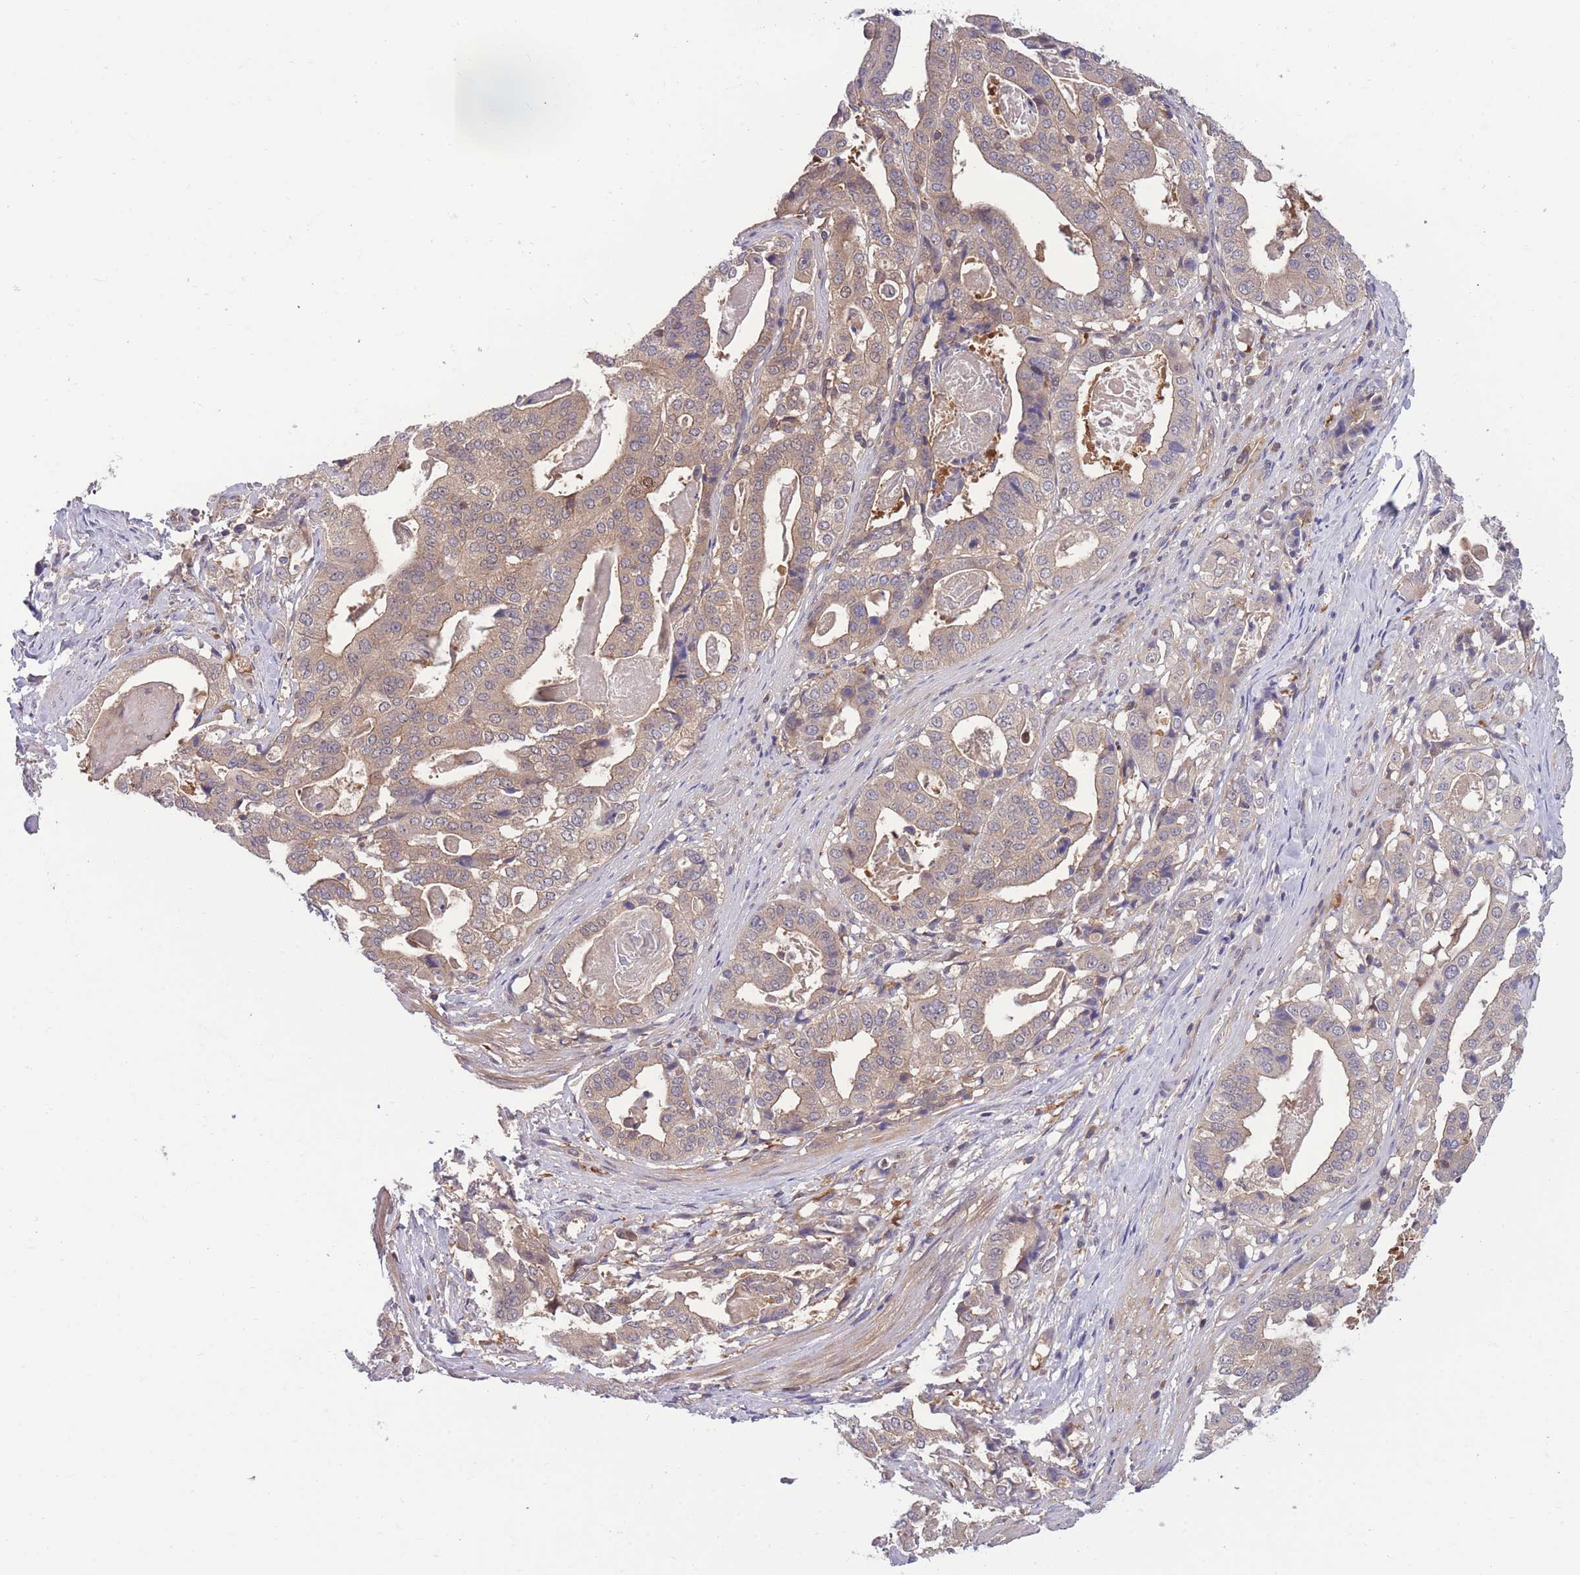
{"staining": {"intensity": "weak", "quantity": "25%-75%", "location": "cytoplasmic/membranous"}, "tissue": "stomach cancer", "cell_type": "Tumor cells", "image_type": "cancer", "snomed": [{"axis": "morphology", "description": "Adenocarcinoma, NOS"}, {"axis": "topography", "description": "Stomach"}], "caption": "Stomach adenocarcinoma stained with a protein marker demonstrates weak staining in tumor cells.", "gene": "UBE2N", "patient": {"sex": "male", "age": 48}}